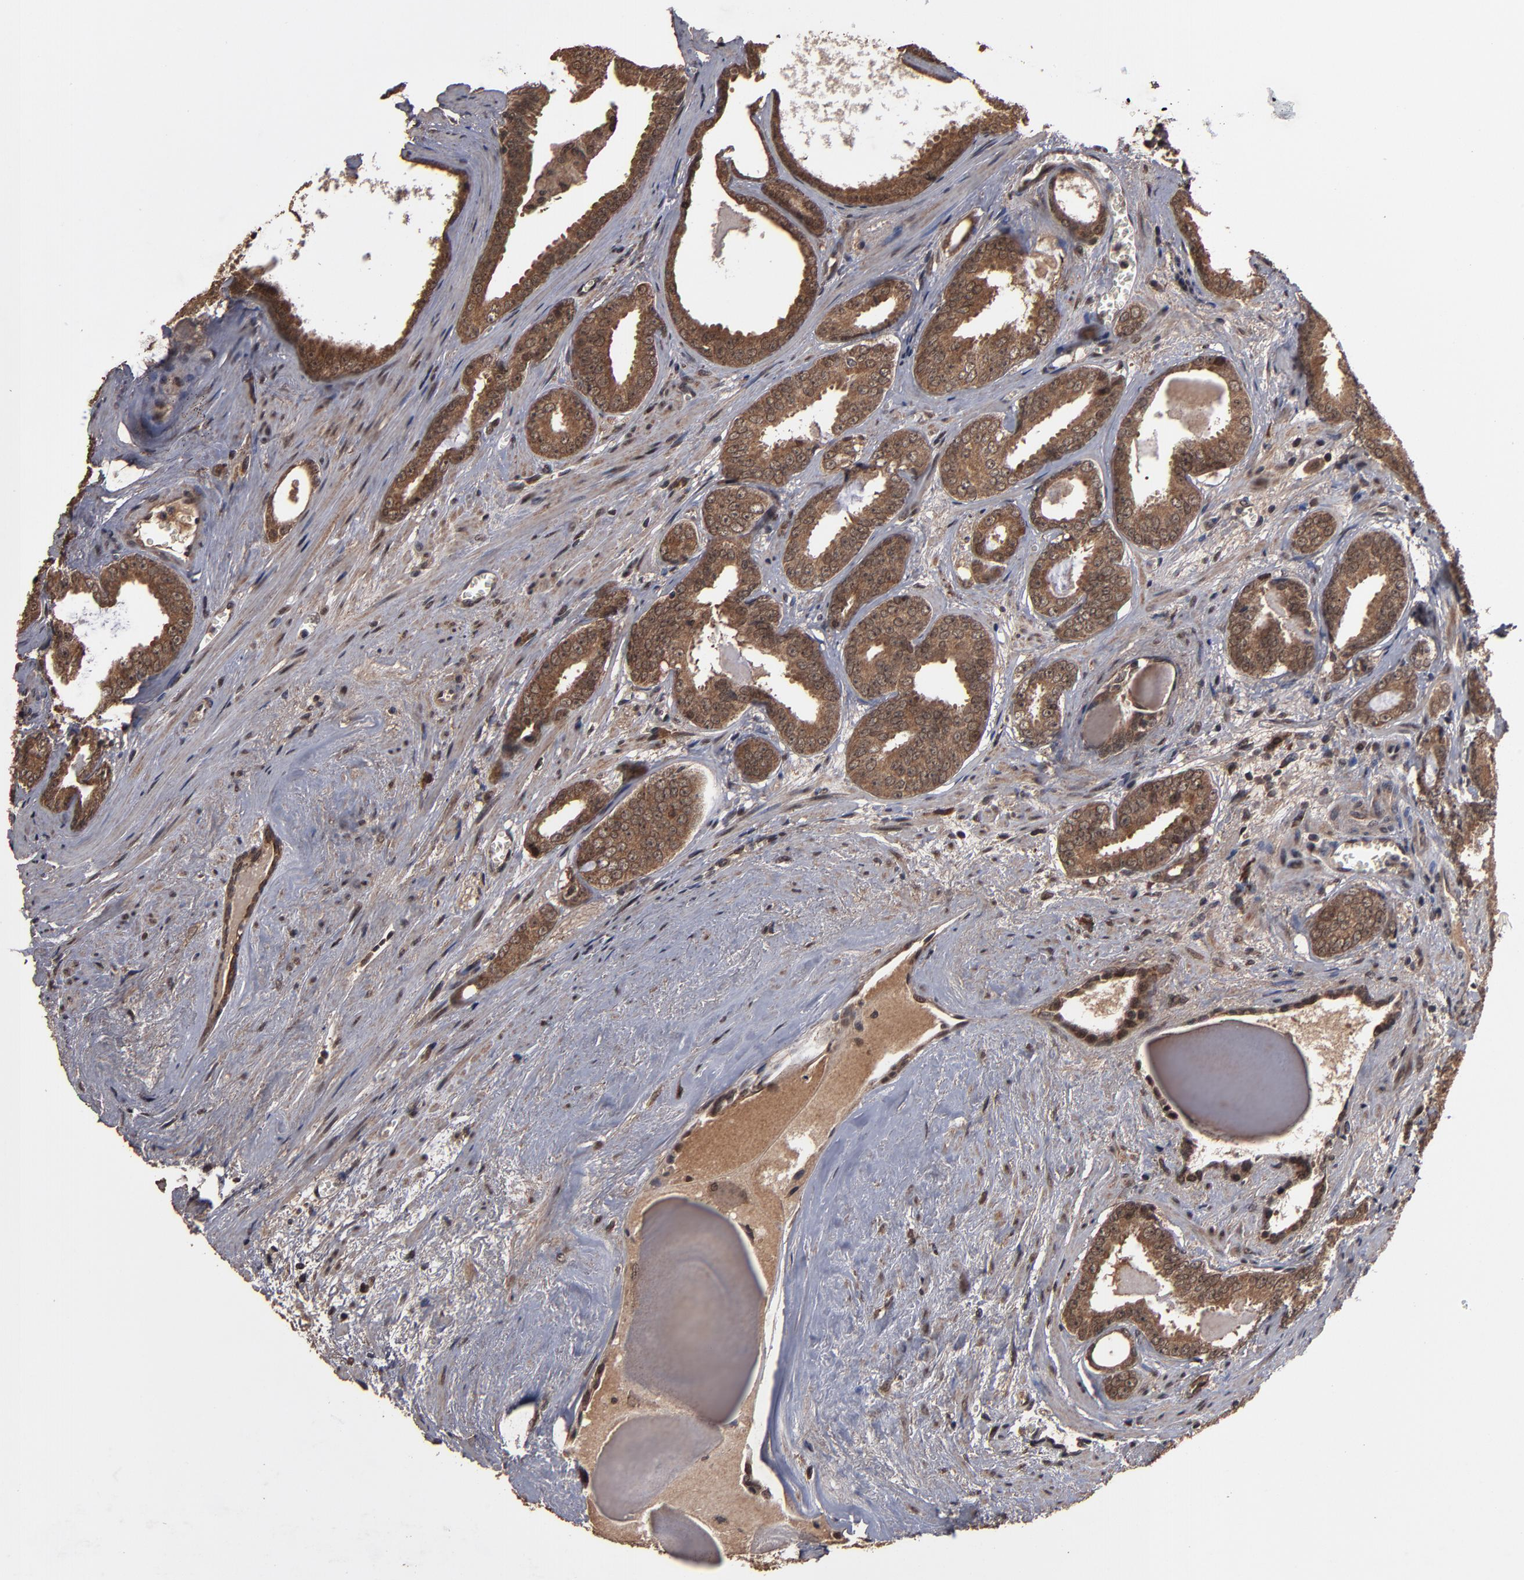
{"staining": {"intensity": "moderate", "quantity": ">75%", "location": "cytoplasmic/membranous,nuclear"}, "tissue": "prostate cancer", "cell_type": "Tumor cells", "image_type": "cancer", "snomed": [{"axis": "morphology", "description": "Adenocarcinoma, Medium grade"}, {"axis": "topography", "description": "Prostate"}], "caption": "Prostate medium-grade adenocarcinoma stained for a protein reveals moderate cytoplasmic/membranous and nuclear positivity in tumor cells. The staining is performed using DAB brown chromogen to label protein expression. The nuclei are counter-stained blue using hematoxylin.", "gene": "NXF2B", "patient": {"sex": "male", "age": 79}}